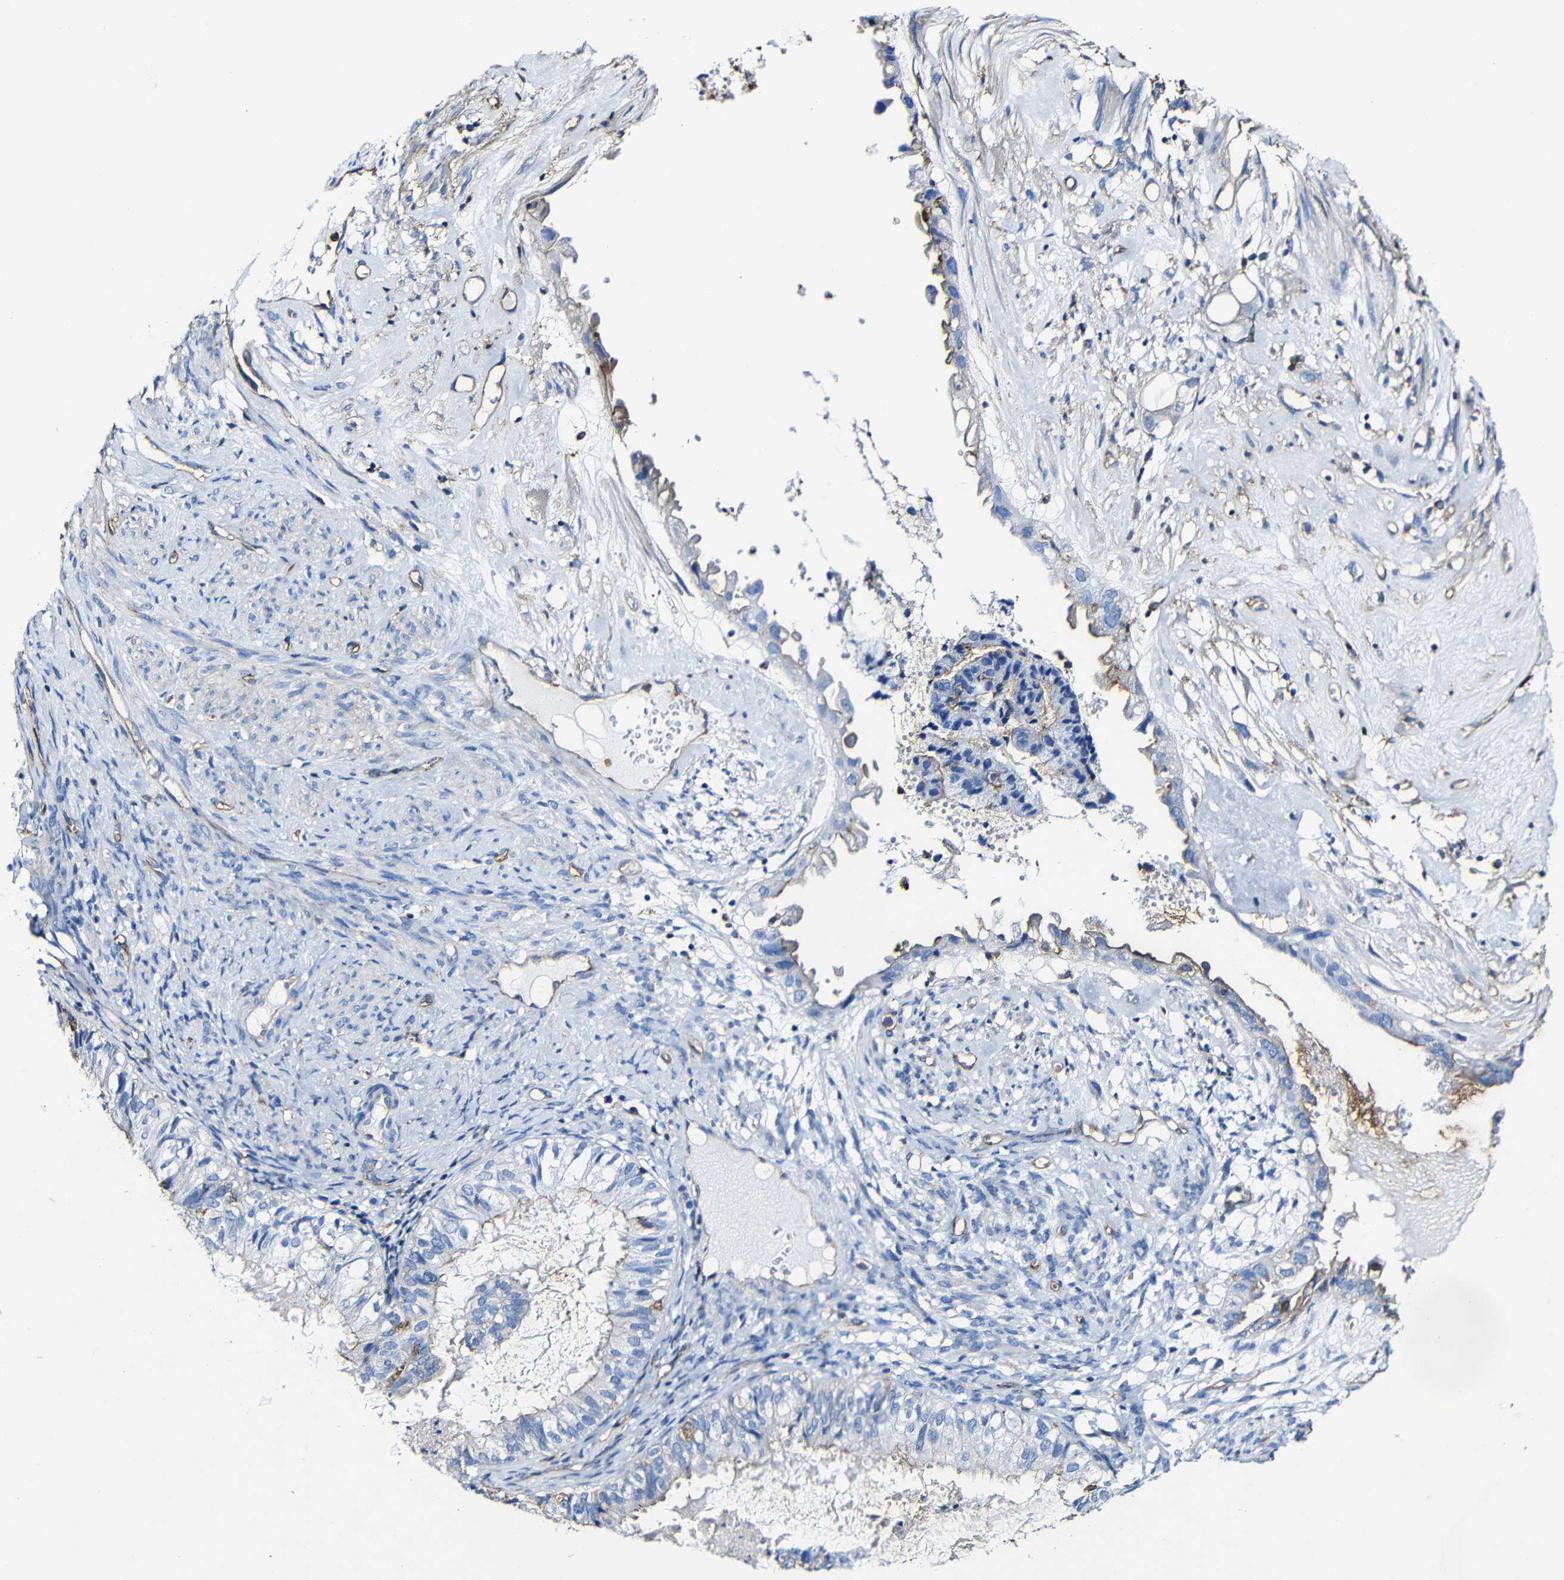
{"staining": {"intensity": "weak", "quantity": "25%-75%", "location": "cytoplasmic/membranous"}, "tissue": "cervical cancer", "cell_type": "Tumor cells", "image_type": "cancer", "snomed": [{"axis": "morphology", "description": "Normal tissue, NOS"}, {"axis": "morphology", "description": "Adenocarcinoma, NOS"}, {"axis": "topography", "description": "Cervix"}, {"axis": "topography", "description": "Endometrium"}], "caption": "Adenocarcinoma (cervical) stained for a protein (brown) demonstrates weak cytoplasmic/membranous positive staining in approximately 25%-75% of tumor cells.", "gene": "MSN", "patient": {"sex": "female", "age": 86}}